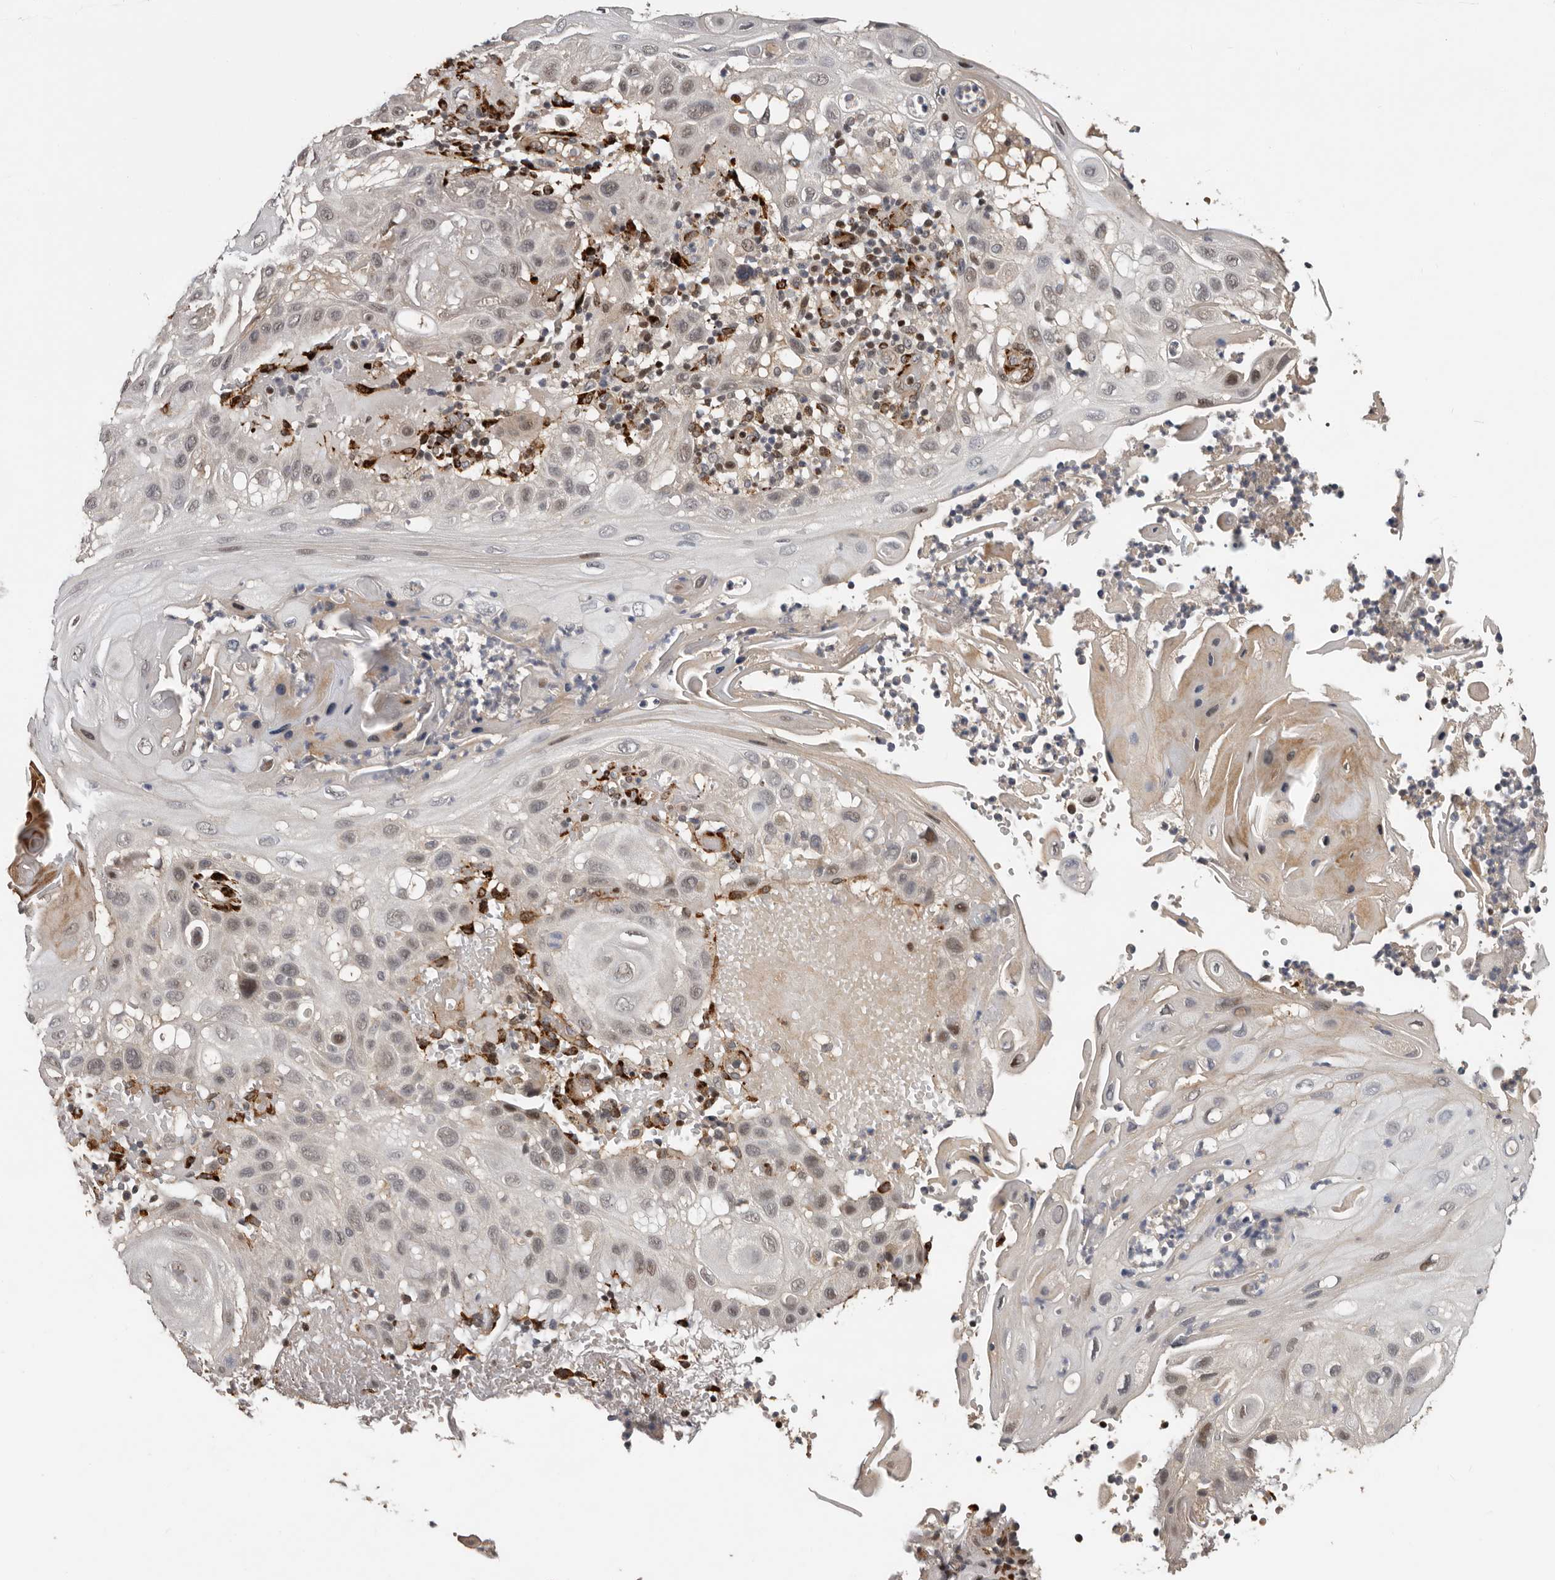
{"staining": {"intensity": "moderate", "quantity": "25%-75%", "location": "nuclear"}, "tissue": "skin cancer", "cell_type": "Tumor cells", "image_type": "cancer", "snomed": [{"axis": "morphology", "description": "Normal tissue, NOS"}, {"axis": "morphology", "description": "Squamous cell carcinoma, NOS"}, {"axis": "topography", "description": "Skin"}], "caption": "A brown stain highlights moderate nuclear expression of a protein in human skin cancer tumor cells. The staining was performed using DAB (3,3'-diaminobenzidine), with brown indicating positive protein expression. Nuclei are stained blue with hematoxylin.", "gene": "HENMT1", "patient": {"sex": "female", "age": 96}}